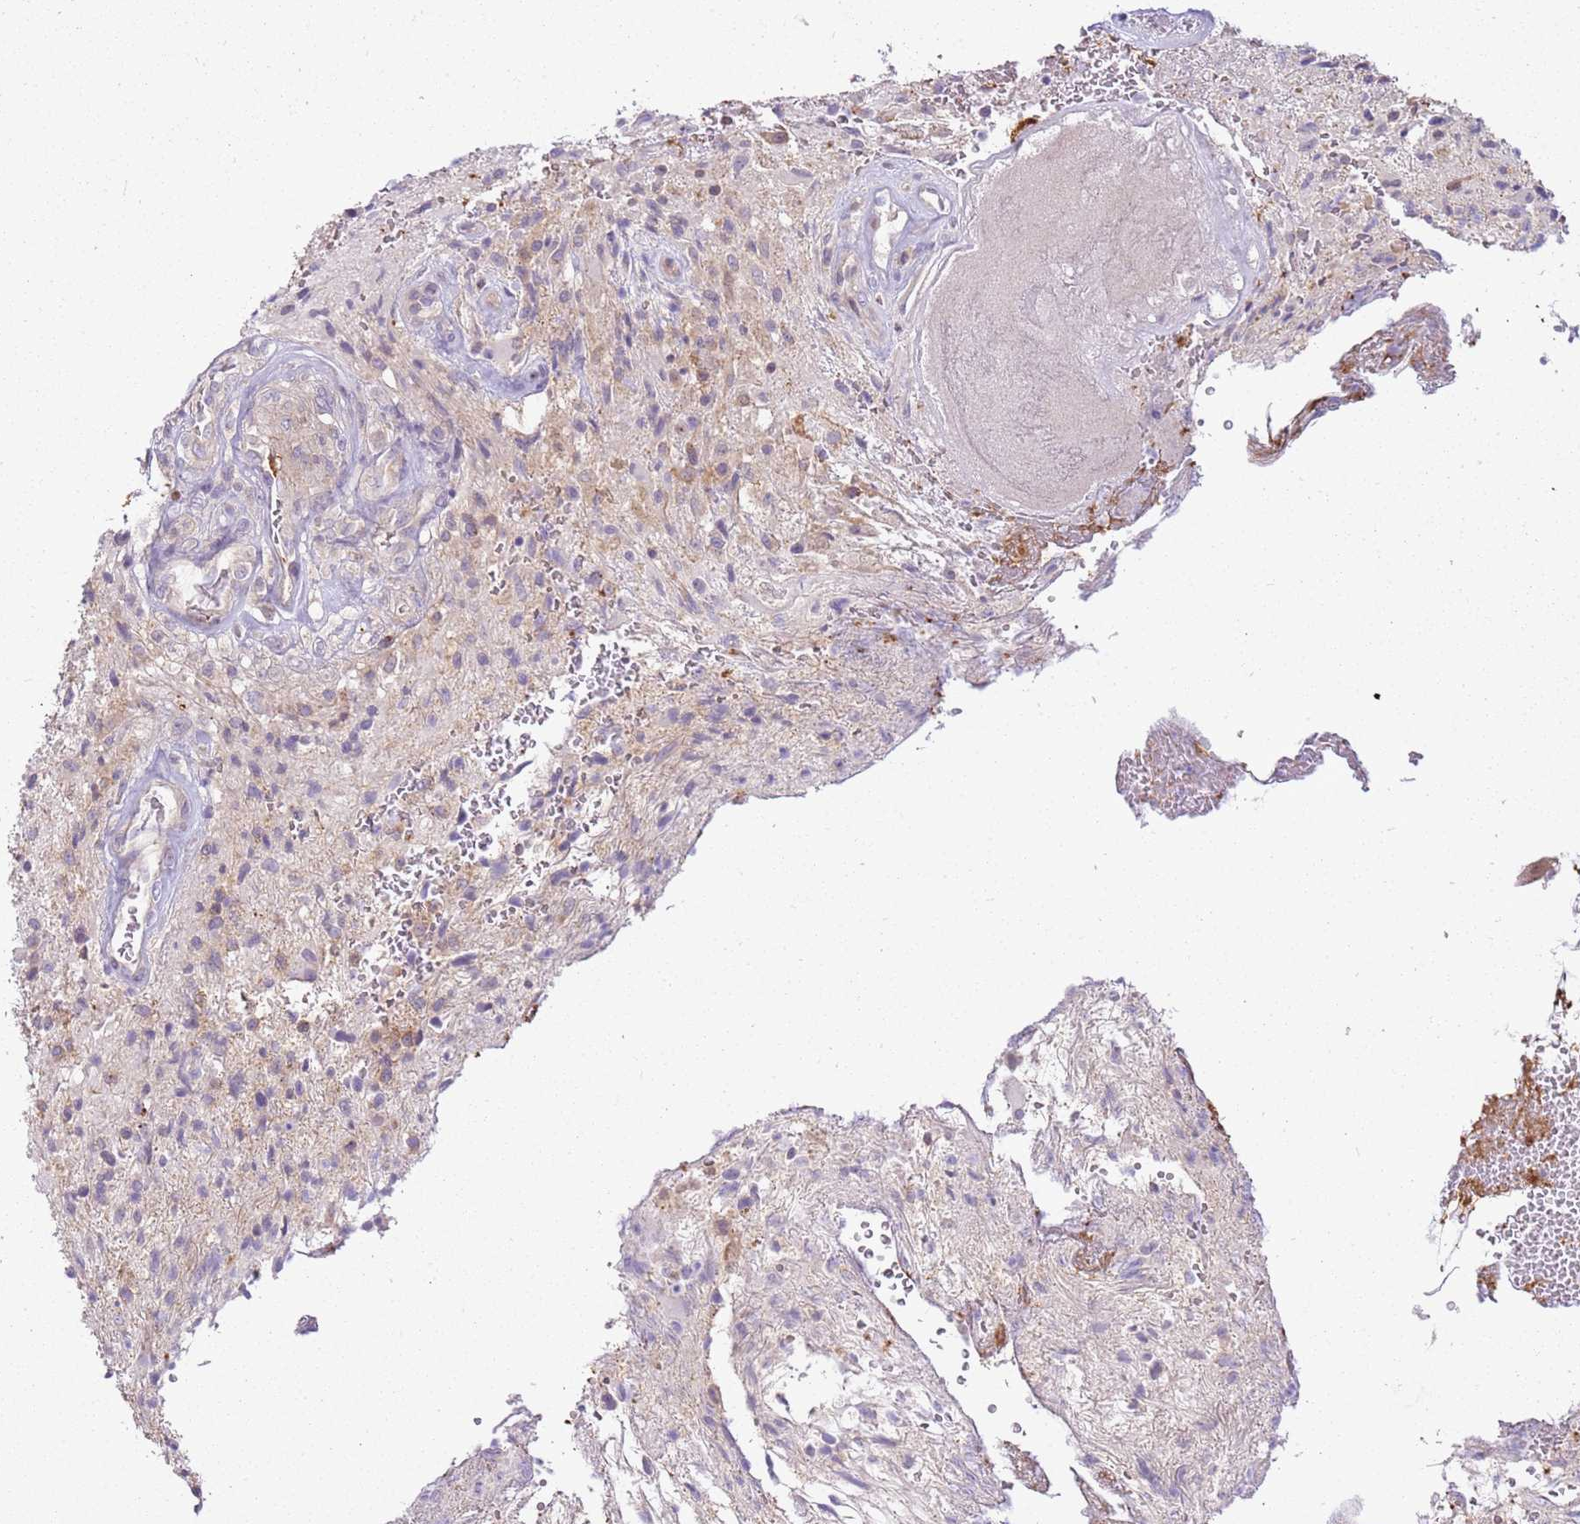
{"staining": {"intensity": "negative", "quantity": "none", "location": "none"}, "tissue": "glioma", "cell_type": "Tumor cells", "image_type": "cancer", "snomed": [{"axis": "morphology", "description": "Glioma, malignant, High grade"}, {"axis": "topography", "description": "Brain"}], "caption": "IHC photomicrograph of neoplastic tissue: glioma stained with DAB displays no significant protein staining in tumor cells.", "gene": "CAPN7", "patient": {"sex": "male", "age": 56}}